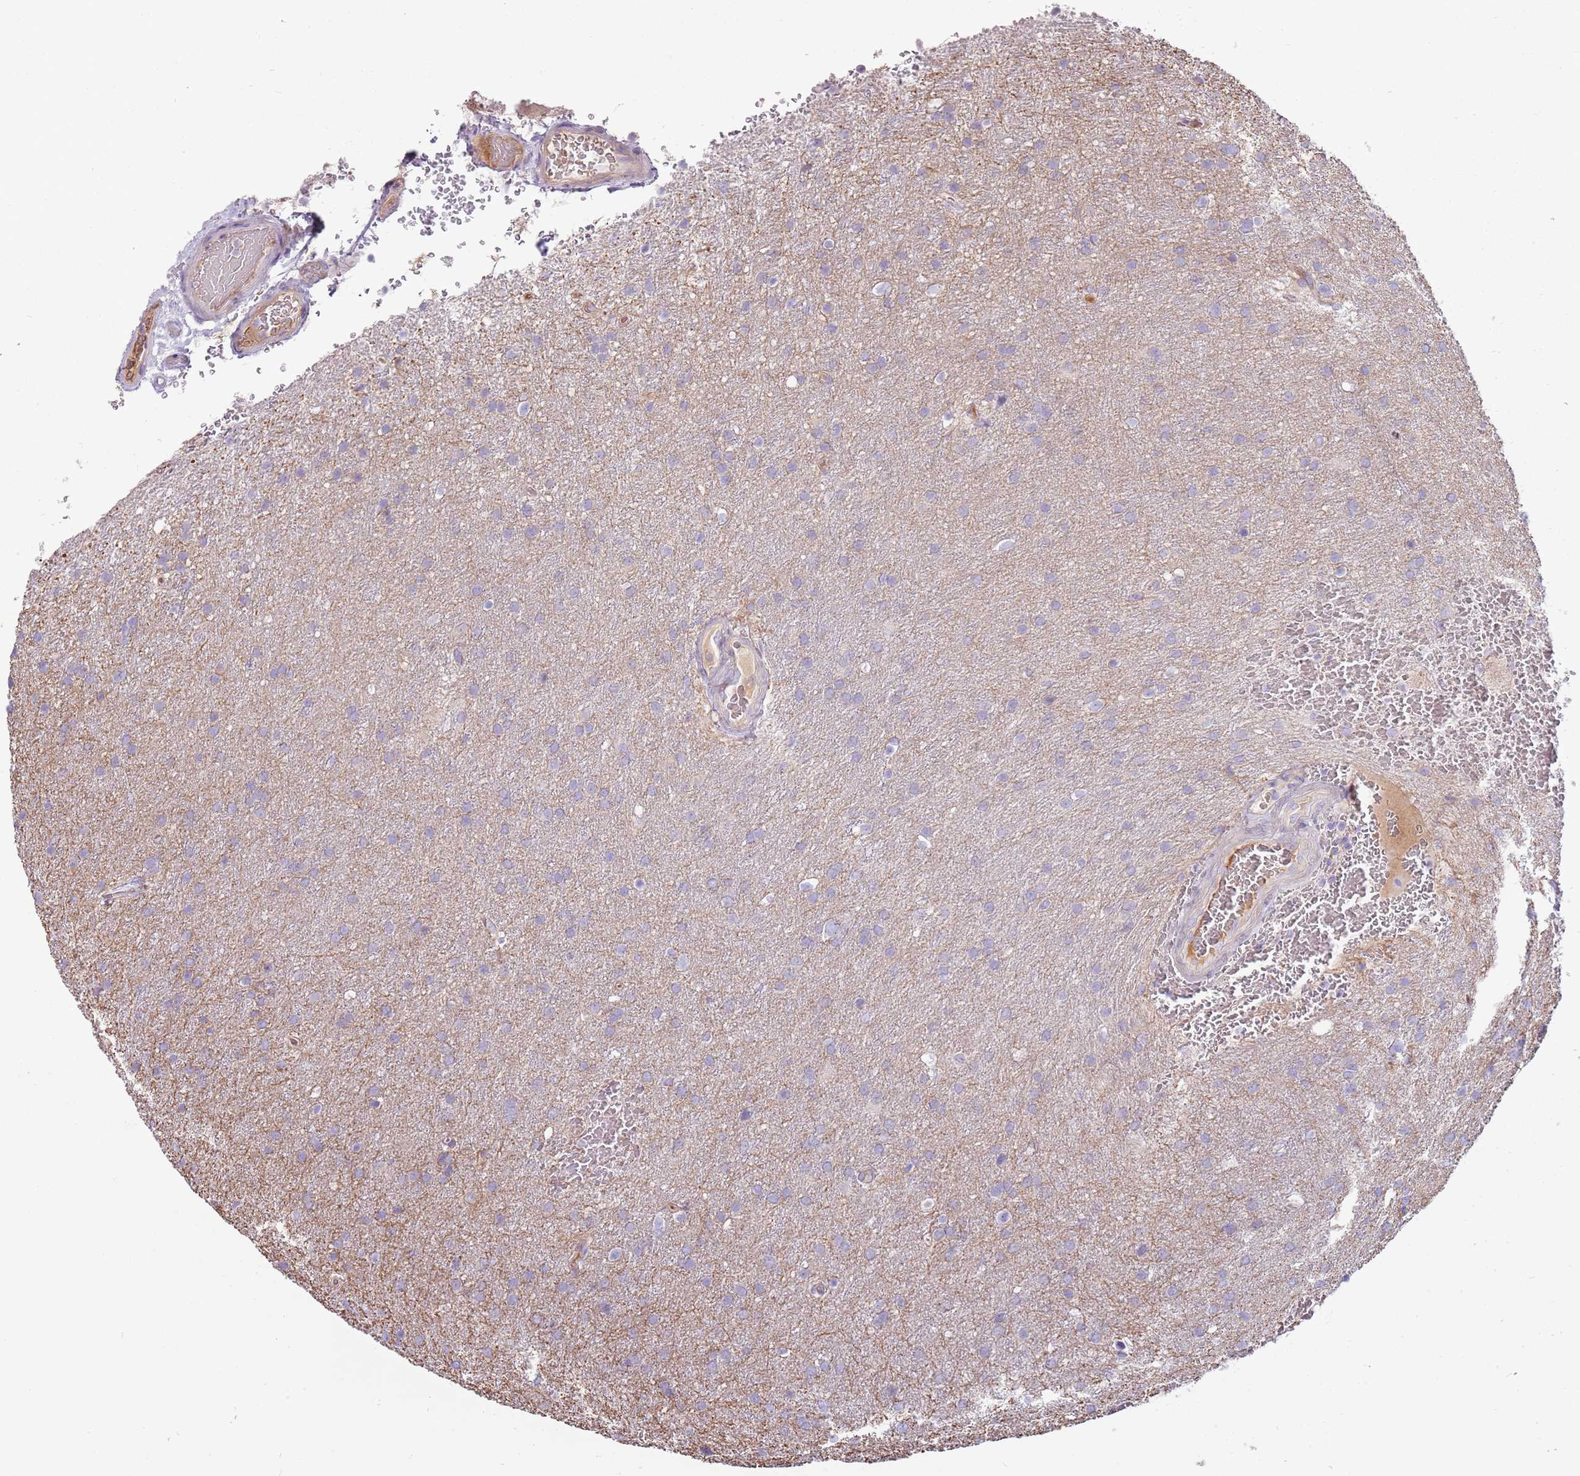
{"staining": {"intensity": "negative", "quantity": "none", "location": "none"}, "tissue": "glioma", "cell_type": "Tumor cells", "image_type": "cancer", "snomed": [{"axis": "morphology", "description": "Glioma, malignant, Low grade"}, {"axis": "topography", "description": "Brain"}], "caption": "Immunohistochemistry histopathology image of human malignant glioma (low-grade) stained for a protein (brown), which reveals no positivity in tumor cells.", "gene": "MCUB", "patient": {"sex": "female", "age": 32}}